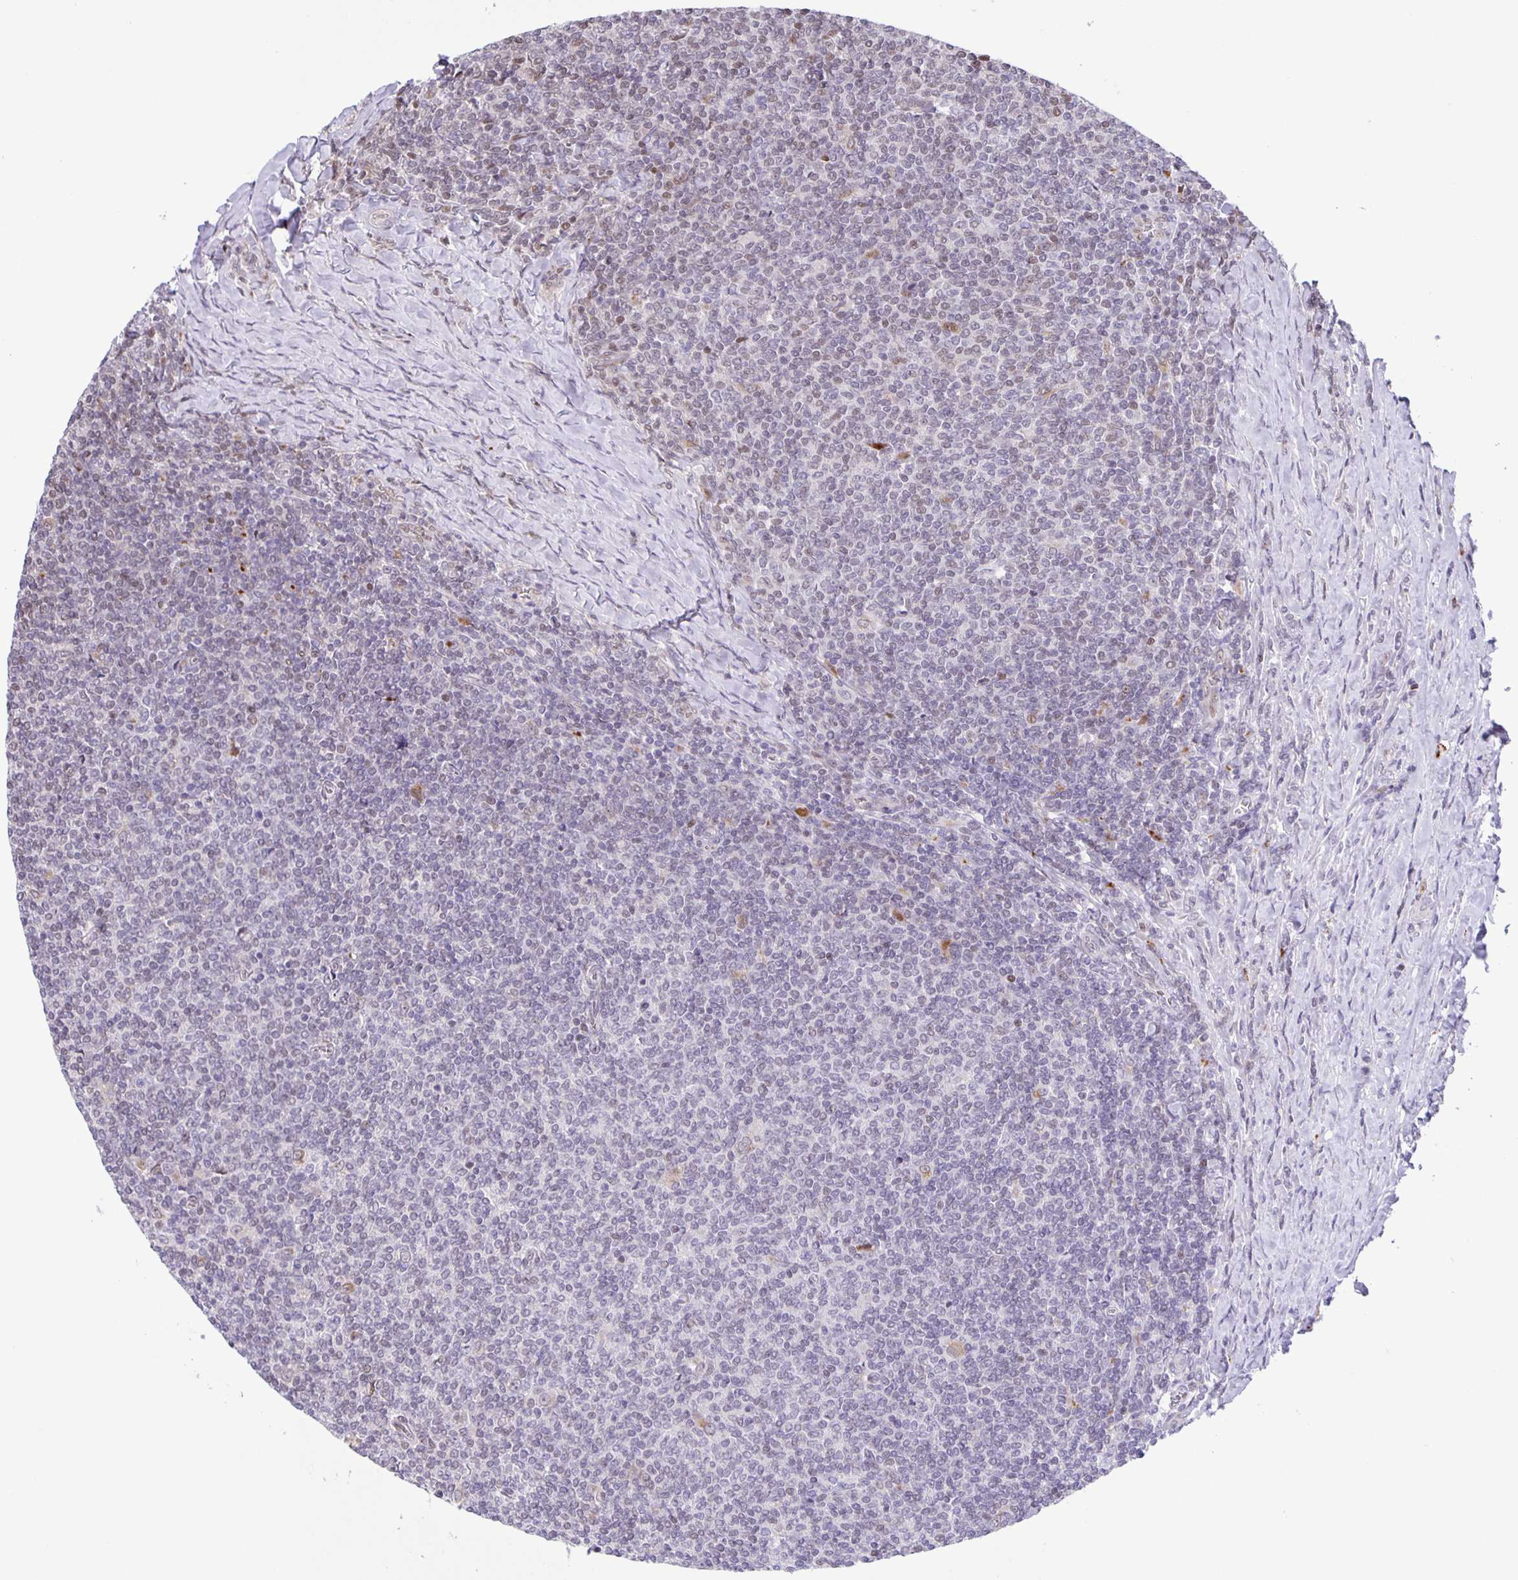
{"staining": {"intensity": "negative", "quantity": "none", "location": "none"}, "tissue": "lymphoma", "cell_type": "Tumor cells", "image_type": "cancer", "snomed": [{"axis": "morphology", "description": "Malignant lymphoma, non-Hodgkin's type, Low grade"}, {"axis": "topography", "description": "Lymph node"}], "caption": "Immunohistochemistry micrograph of lymphoma stained for a protein (brown), which demonstrates no positivity in tumor cells.", "gene": "MAPK12", "patient": {"sex": "male", "age": 52}}